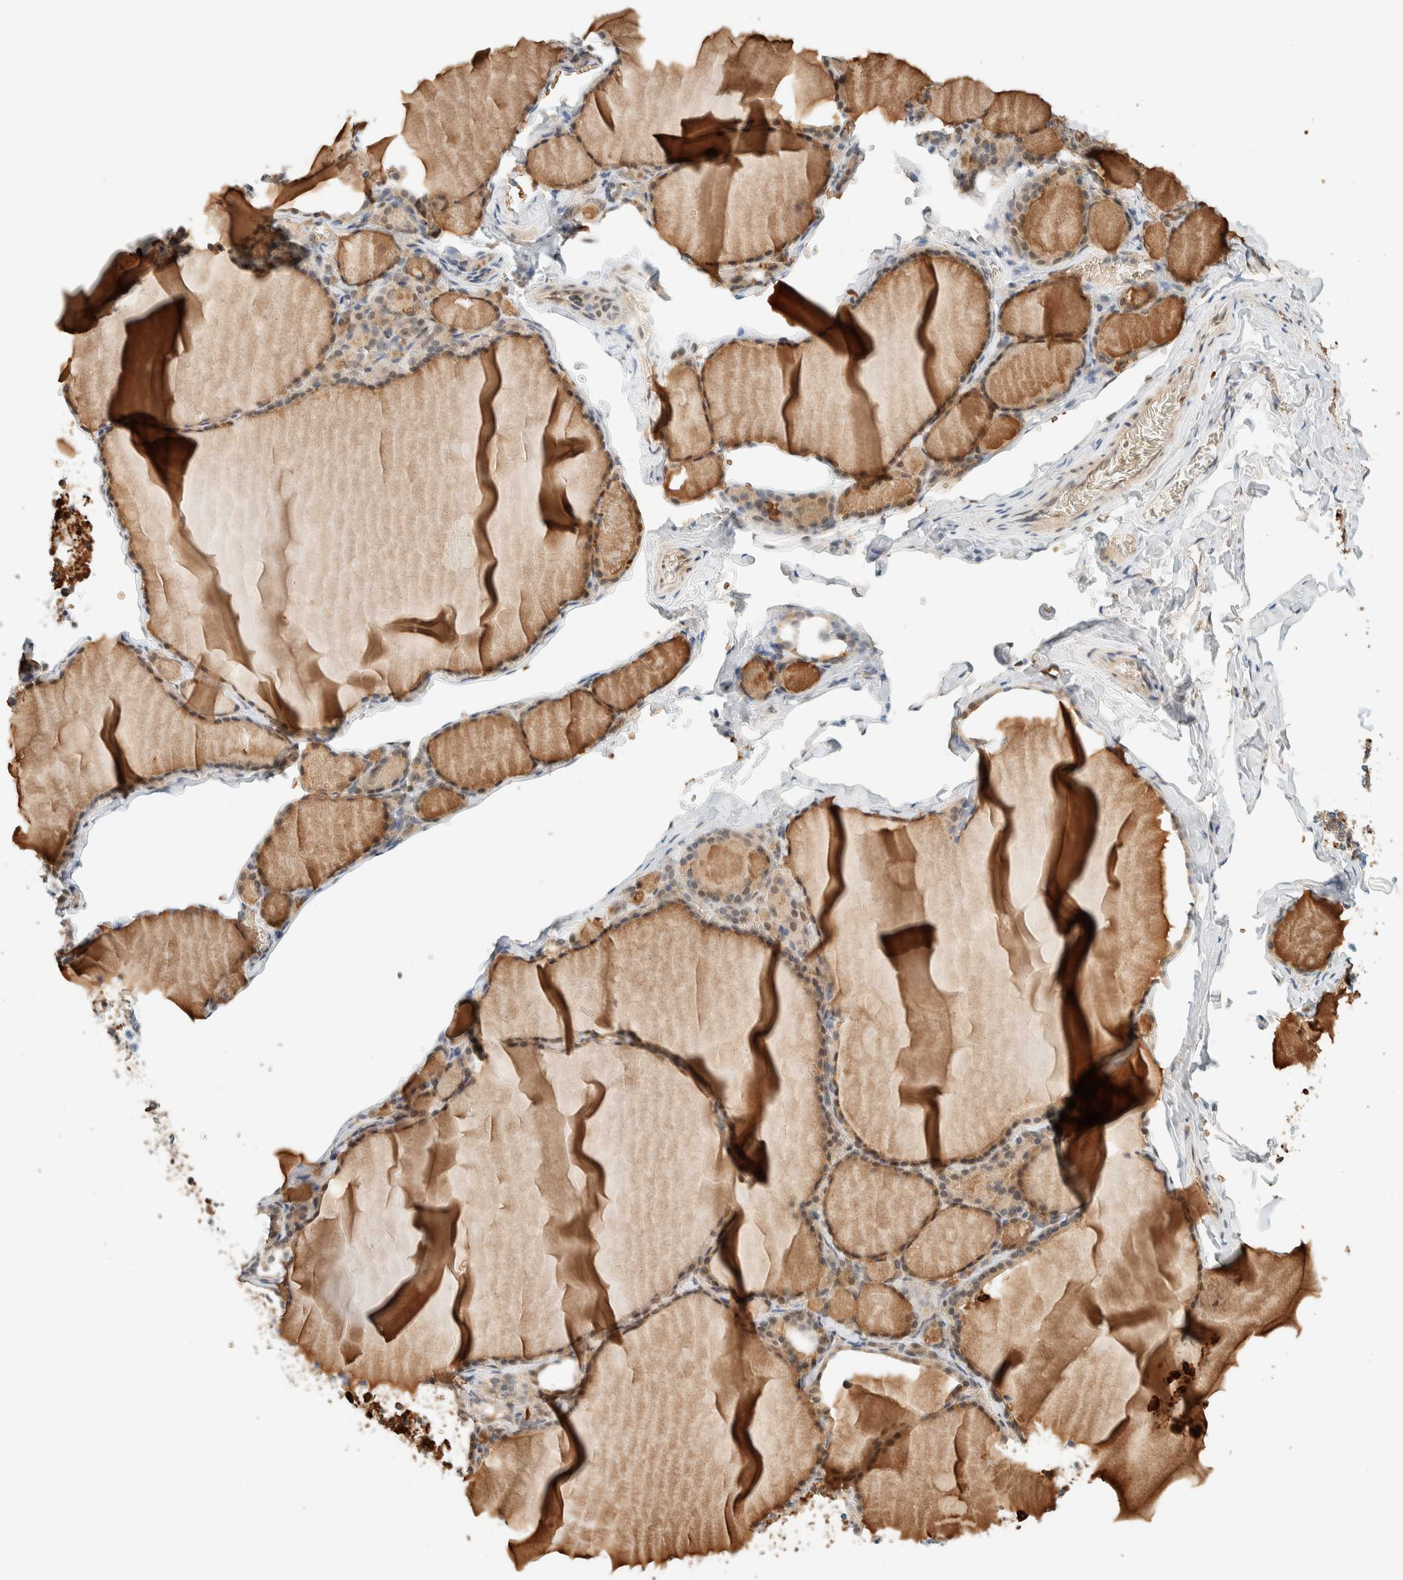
{"staining": {"intensity": "weak", "quantity": ">75%", "location": "cytoplasmic/membranous,nuclear"}, "tissue": "thyroid gland", "cell_type": "Glandular cells", "image_type": "normal", "snomed": [{"axis": "morphology", "description": "Normal tissue, NOS"}, {"axis": "topography", "description": "Thyroid gland"}], "caption": "The image reveals staining of benign thyroid gland, revealing weak cytoplasmic/membranous,nuclear protein positivity (brown color) within glandular cells.", "gene": "TSTD2", "patient": {"sex": "male", "age": 56}}